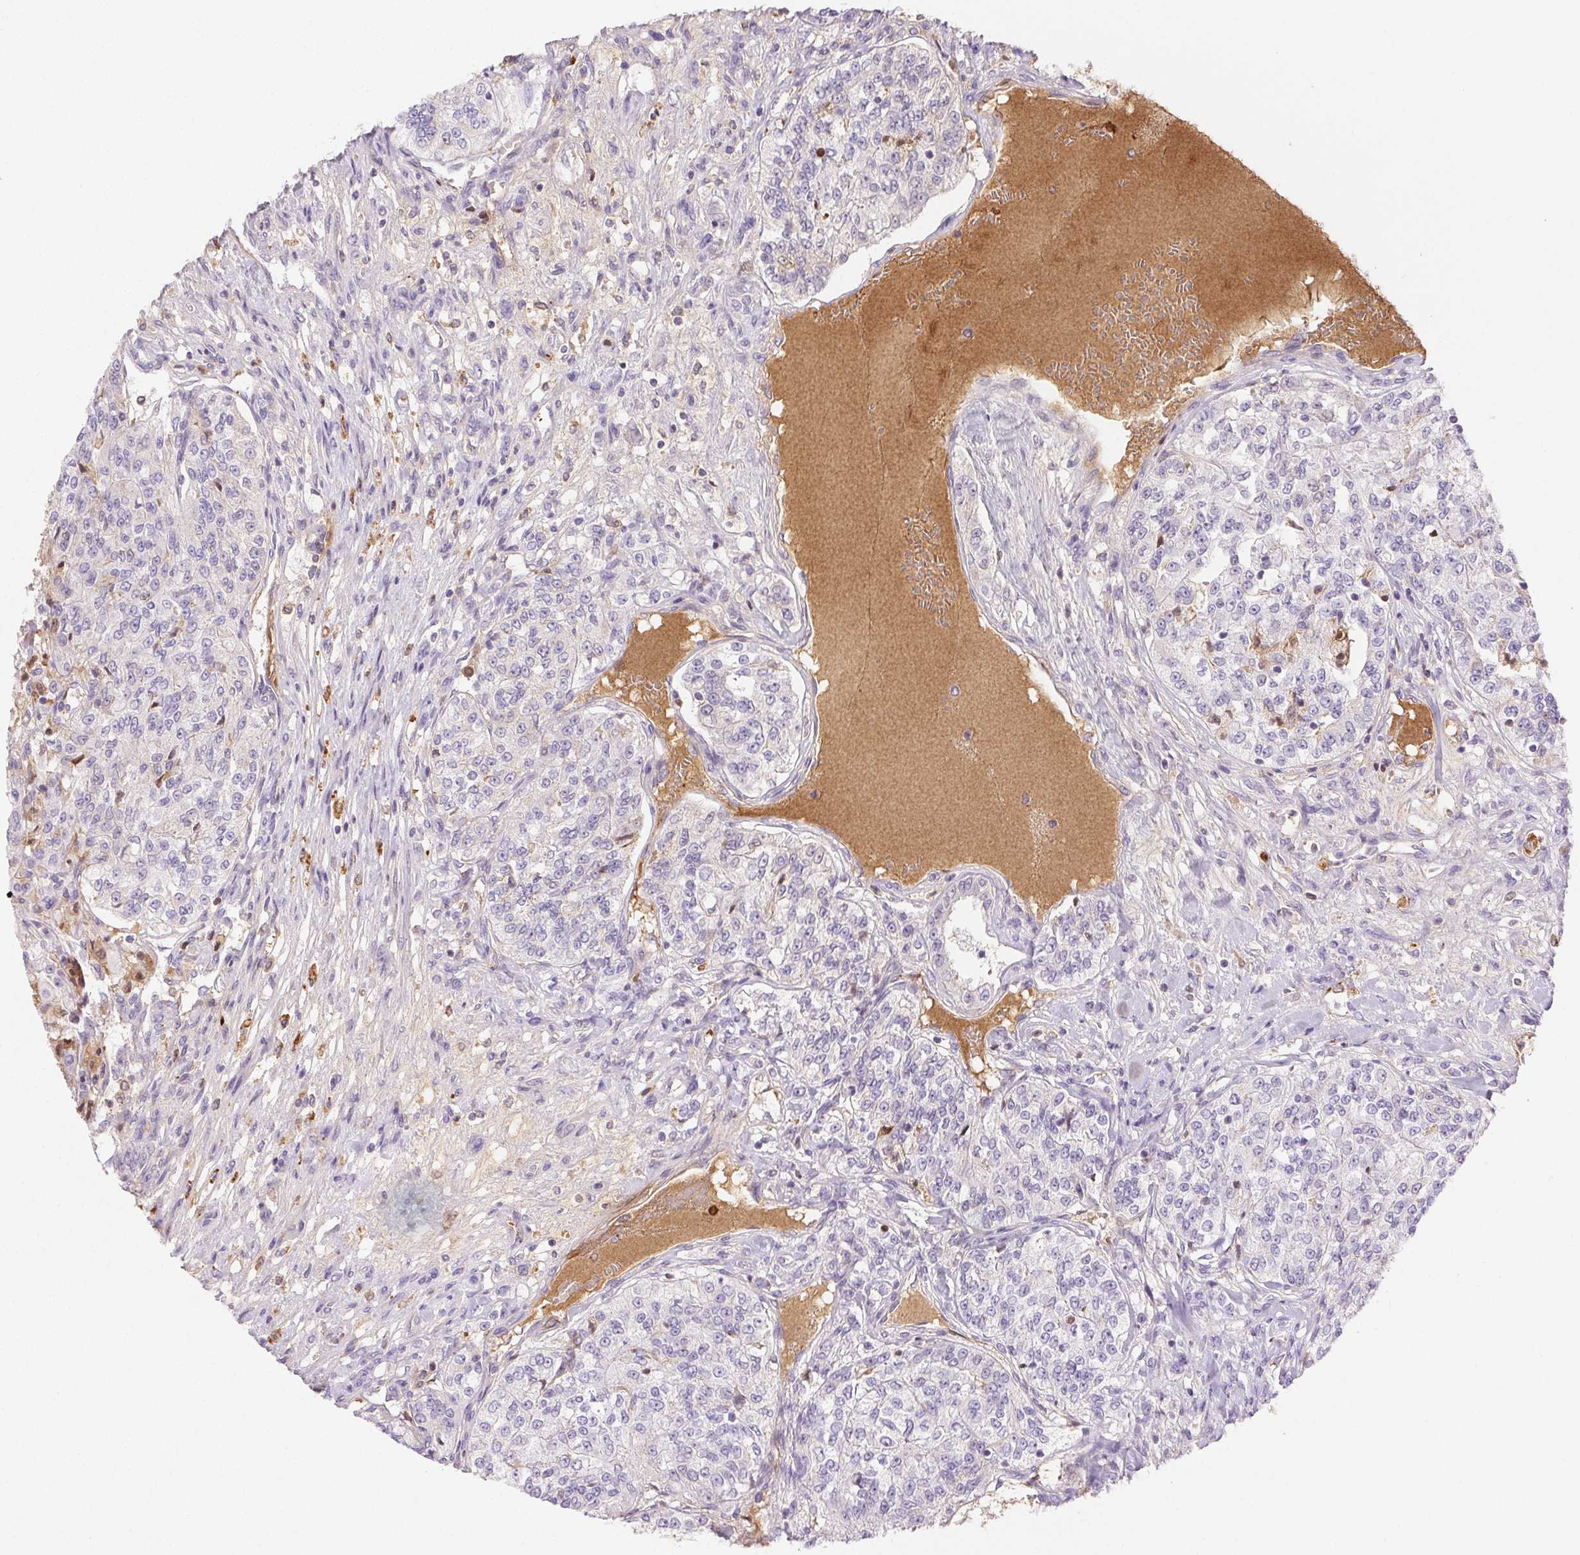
{"staining": {"intensity": "negative", "quantity": "none", "location": "none"}, "tissue": "renal cancer", "cell_type": "Tumor cells", "image_type": "cancer", "snomed": [{"axis": "morphology", "description": "Adenocarcinoma, NOS"}, {"axis": "topography", "description": "Kidney"}], "caption": "Renal cancer was stained to show a protein in brown. There is no significant positivity in tumor cells.", "gene": "FGA", "patient": {"sex": "female", "age": 63}}